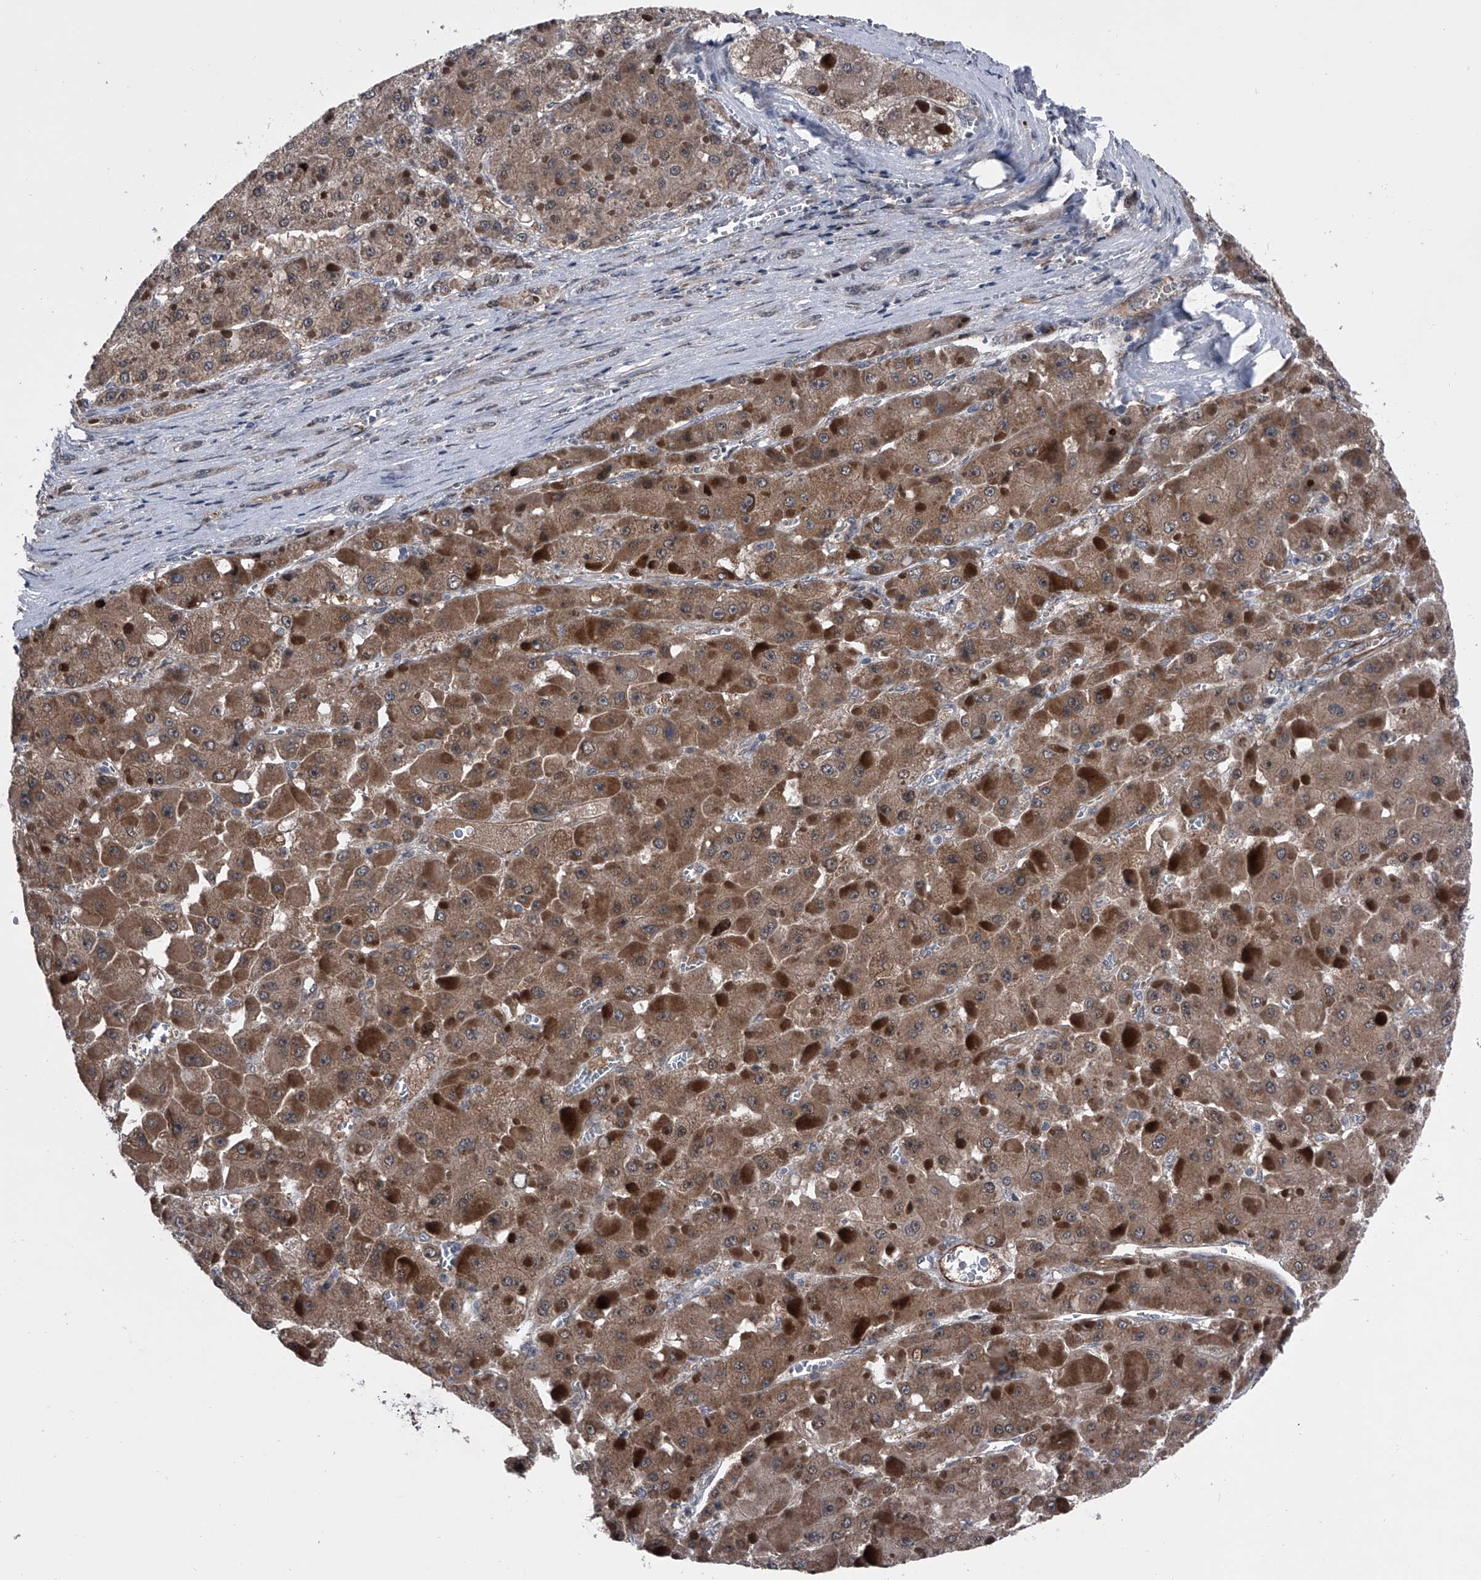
{"staining": {"intensity": "moderate", "quantity": ">75%", "location": "cytoplasmic/membranous"}, "tissue": "liver cancer", "cell_type": "Tumor cells", "image_type": "cancer", "snomed": [{"axis": "morphology", "description": "Carcinoma, Hepatocellular, NOS"}, {"axis": "topography", "description": "Liver"}], "caption": "Liver hepatocellular carcinoma was stained to show a protein in brown. There is medium levels of moderate cytoplasmic/membranous positivity in about >75% of tumor cells. The protein is shown in brown color, while the nuclei are stained blue.", "gene": "ELK4", "patient": {"sex": "female", "age": 73}}